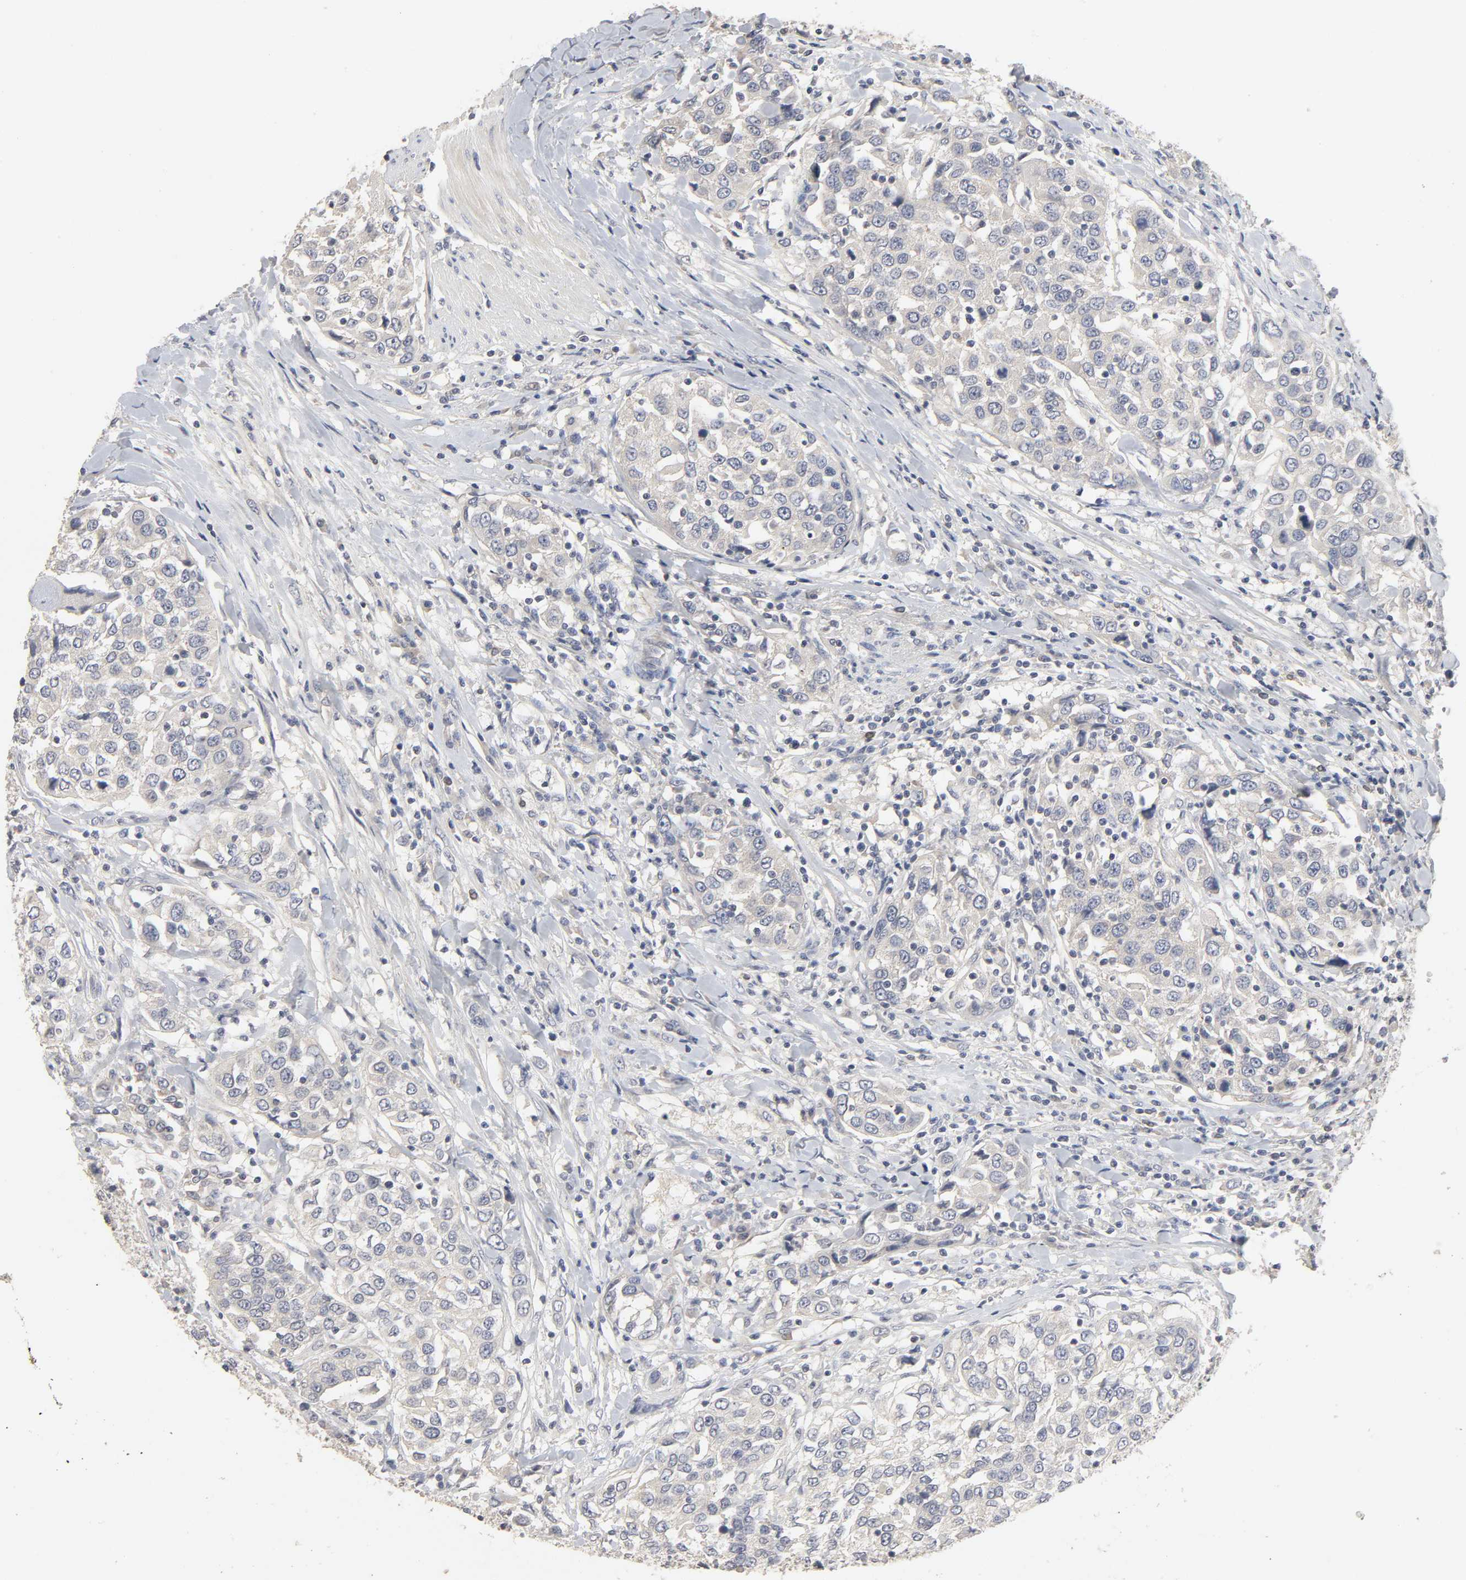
{"staining": {"intensity": "negative", "quantity": "none", "location": "none"}, "tissue": "urothelial cancer", "cell_type": "Tumor cells", "image_type": "cancer", "snomed": [{"axis": "morphology", "description": "Urothelial carcinoma, High grade"}, {"axis": "topography", "description": "Urinary bladder"}], "caption": "This is an immunohistochemistry (IHC) photomicrograph of urothelial carcinoma (high-grade). There is no staining in tumor cells.", "gene": "SLC10A2", "patient": {"sex": "female", "age": 80}}